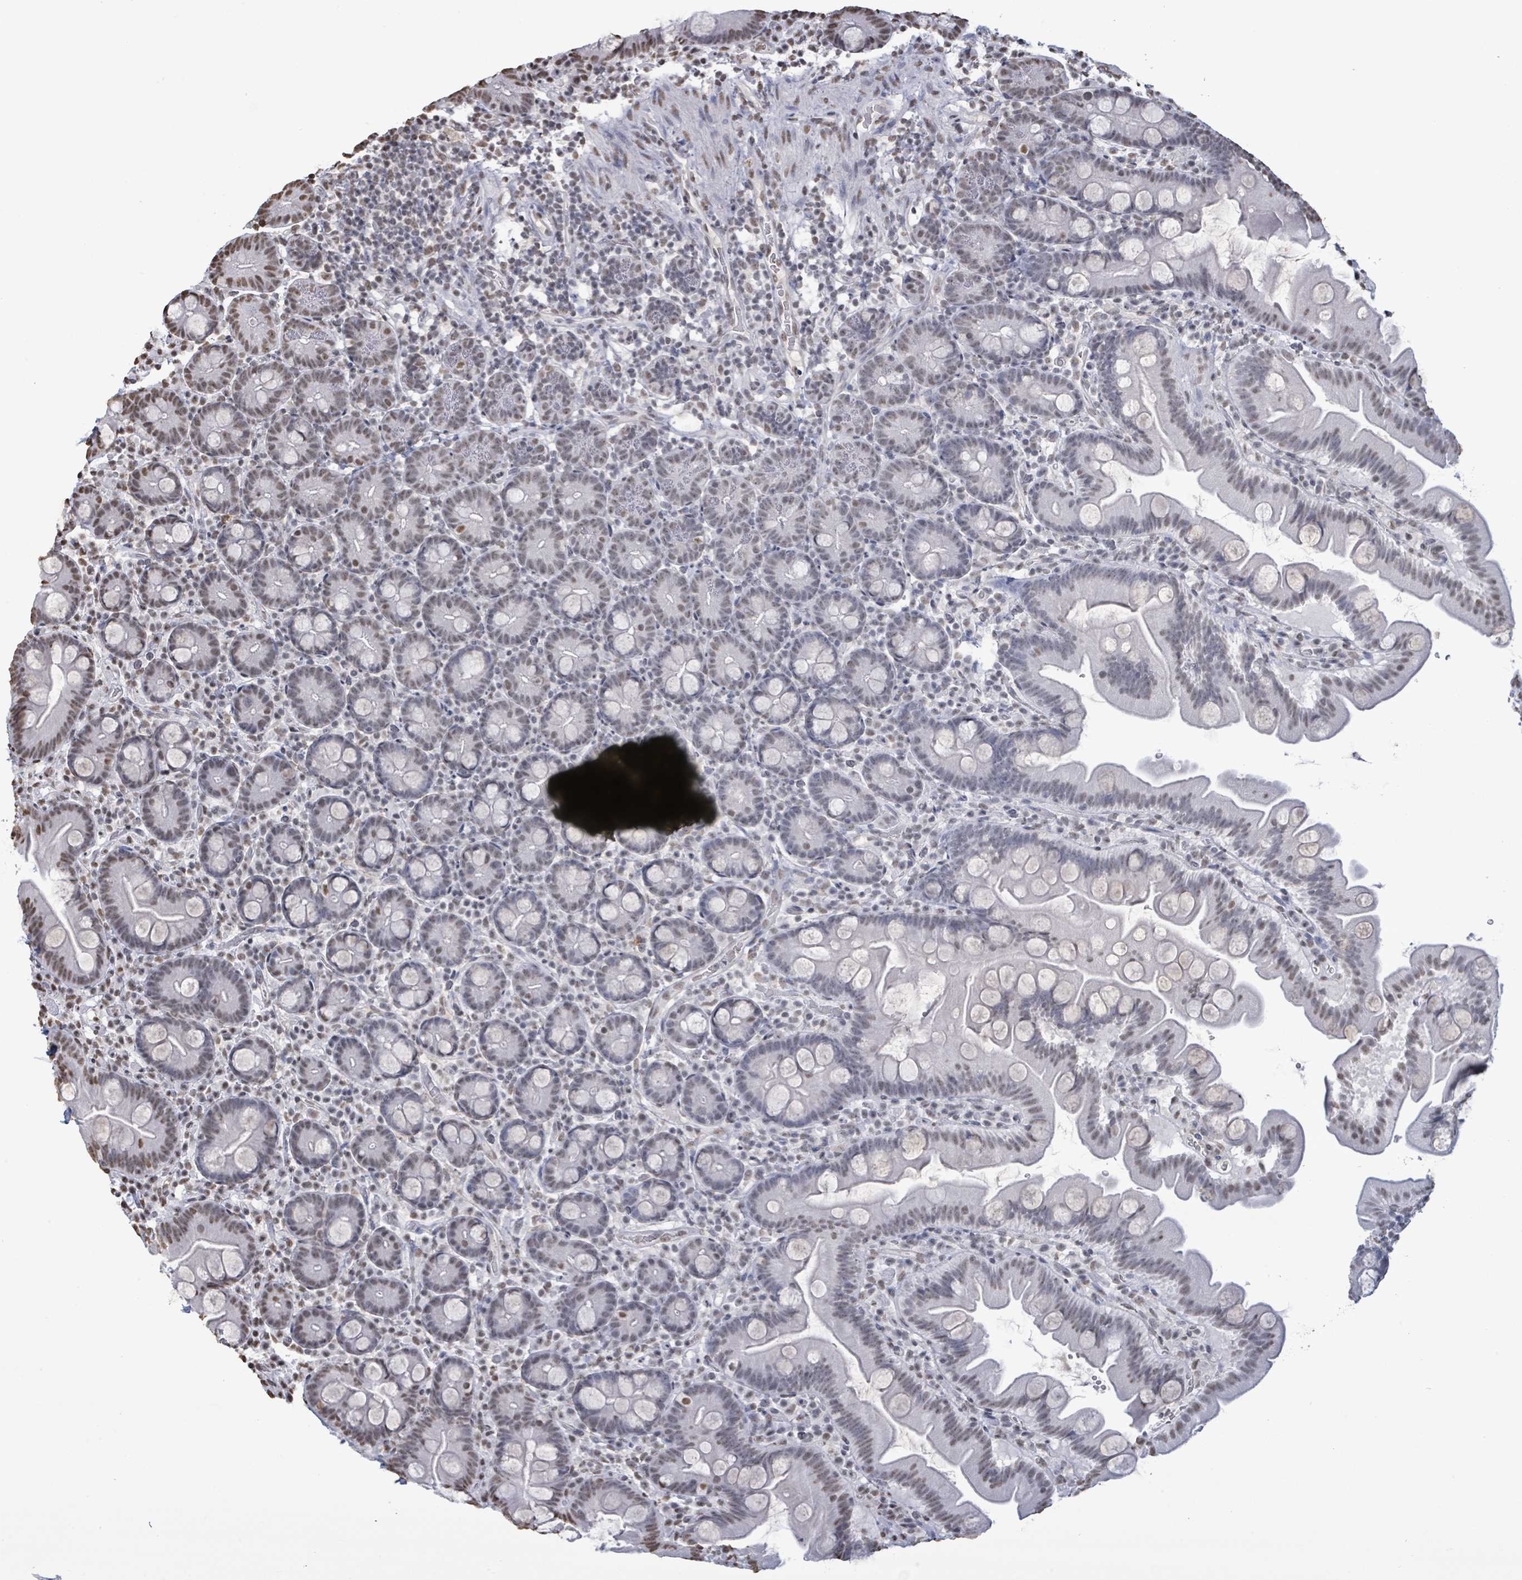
{"staining": {"intensity": "moderate", "quantity": "<25%", "location": "nuclear"}, "tissue": "small intestine", "cell_type": "Glandular cells", "image_type": "normal", "snomed": [{"axis": "morphology", "description": "Normal tissue, NOS"}, {"axis": "topography", "description": "Small intestine"}], "caption": "DAB (3,3'-diaminobenzidine) immunohistochemical staining of benign small intestine reveals moderate nuclear protein staining in approximately <25% of glandular cells.", "gene": "SAMD14", "patient": {"sex": "female", "age": 68}}